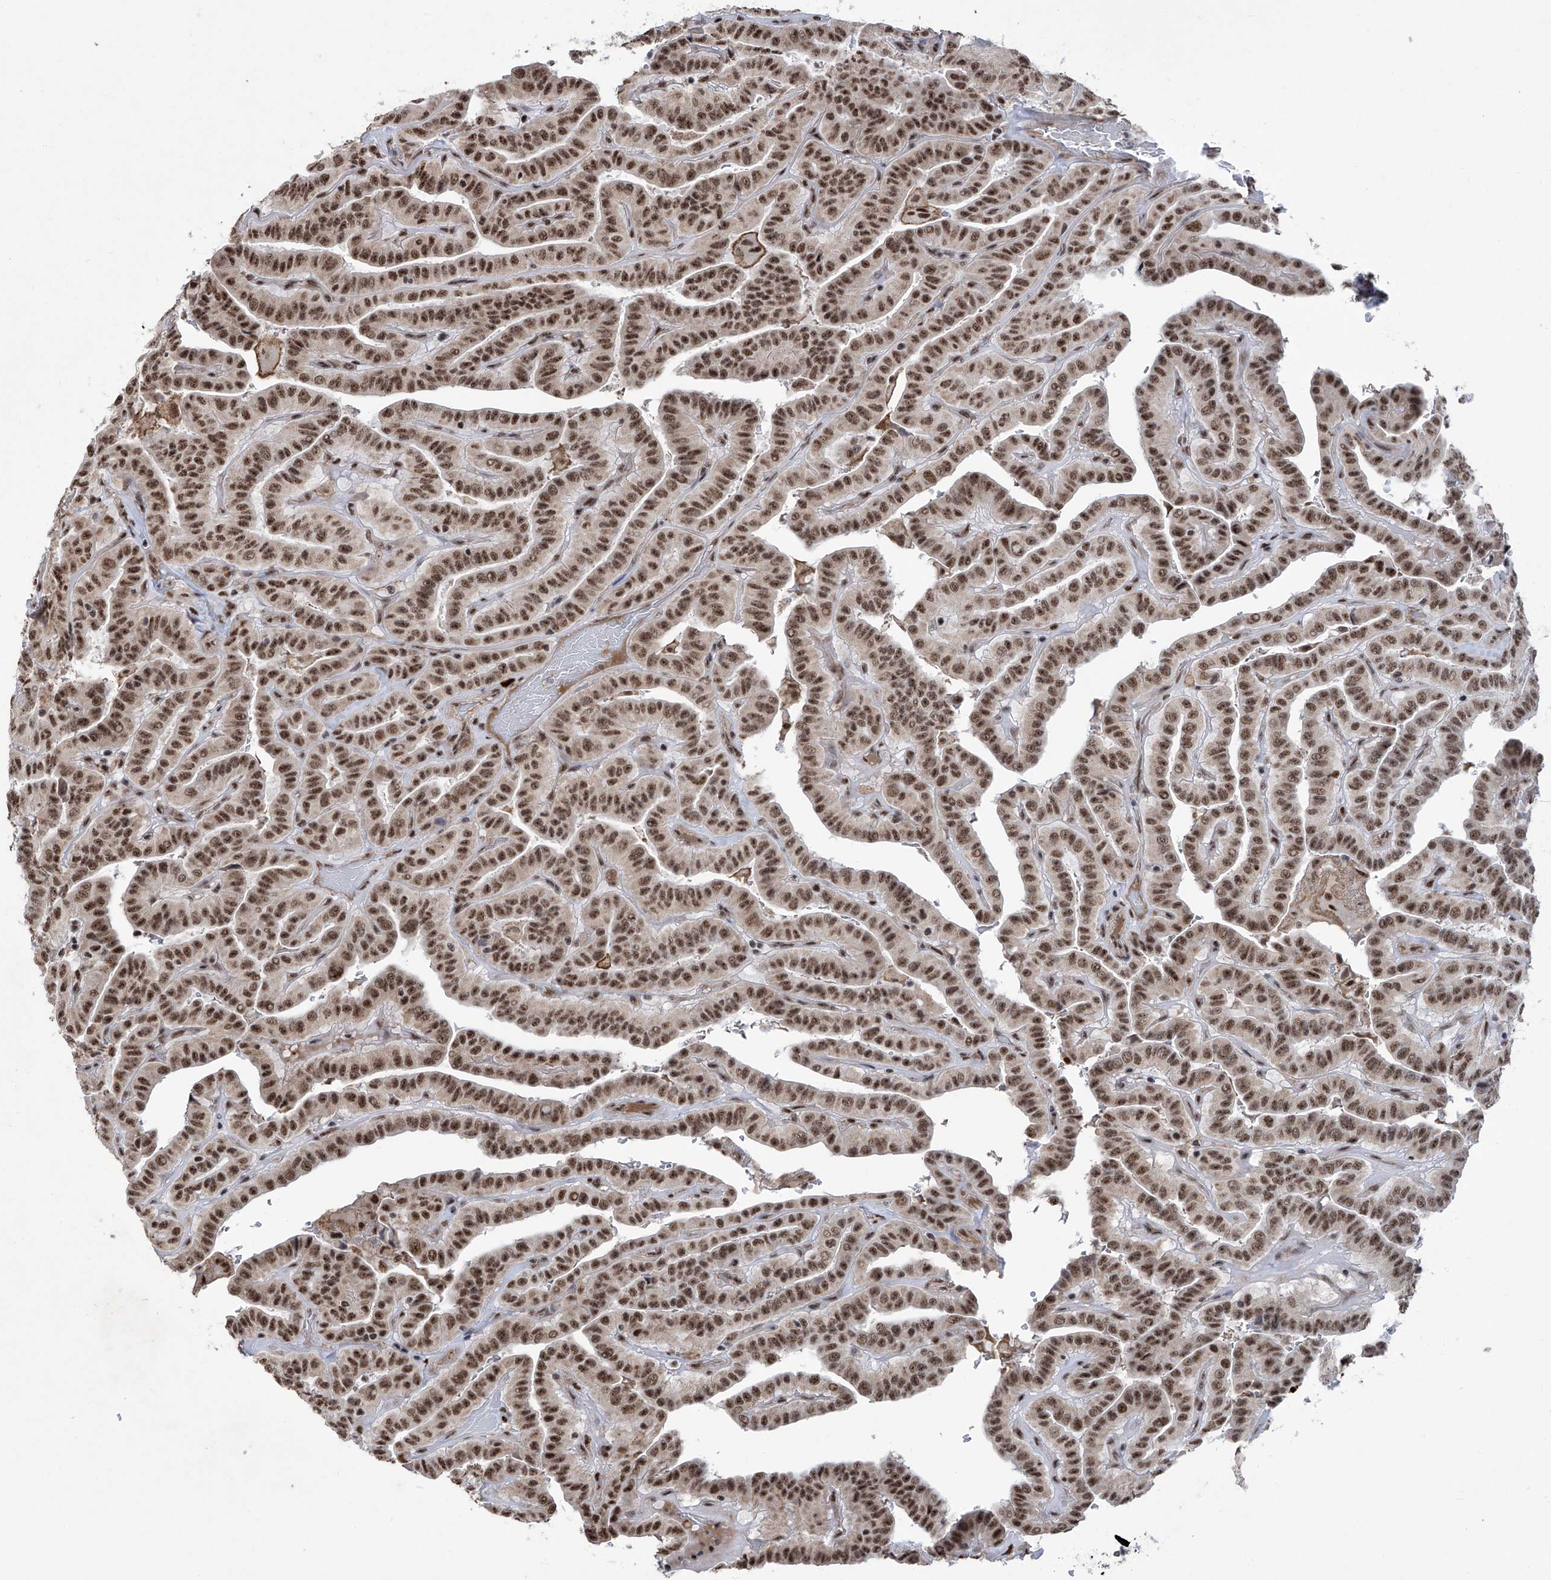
{"staining": {"intensity": "strong", "quantity": ">75%", "location": "nuclear"}, "tissue": "thyroid cancer", "cell_type": "Tumor cells", "image_type": "cancer", "snomed": [{"axis": "morphology", "description": "Papillary adenocarcinoma, NOS"}, {"axis": "topography", "description": "Thyroid gland"}], "caption": "Papillary adenocarcinoma (thyroid) stained with DAB (3,3'-diaminobenzidine) immunohistochemistry (IHC) shows high levels of strong nuclear expression in approximately >75% of tumor cells.", "gene": "FBXL4", "patient": {"sex": "male", "age": 77}}